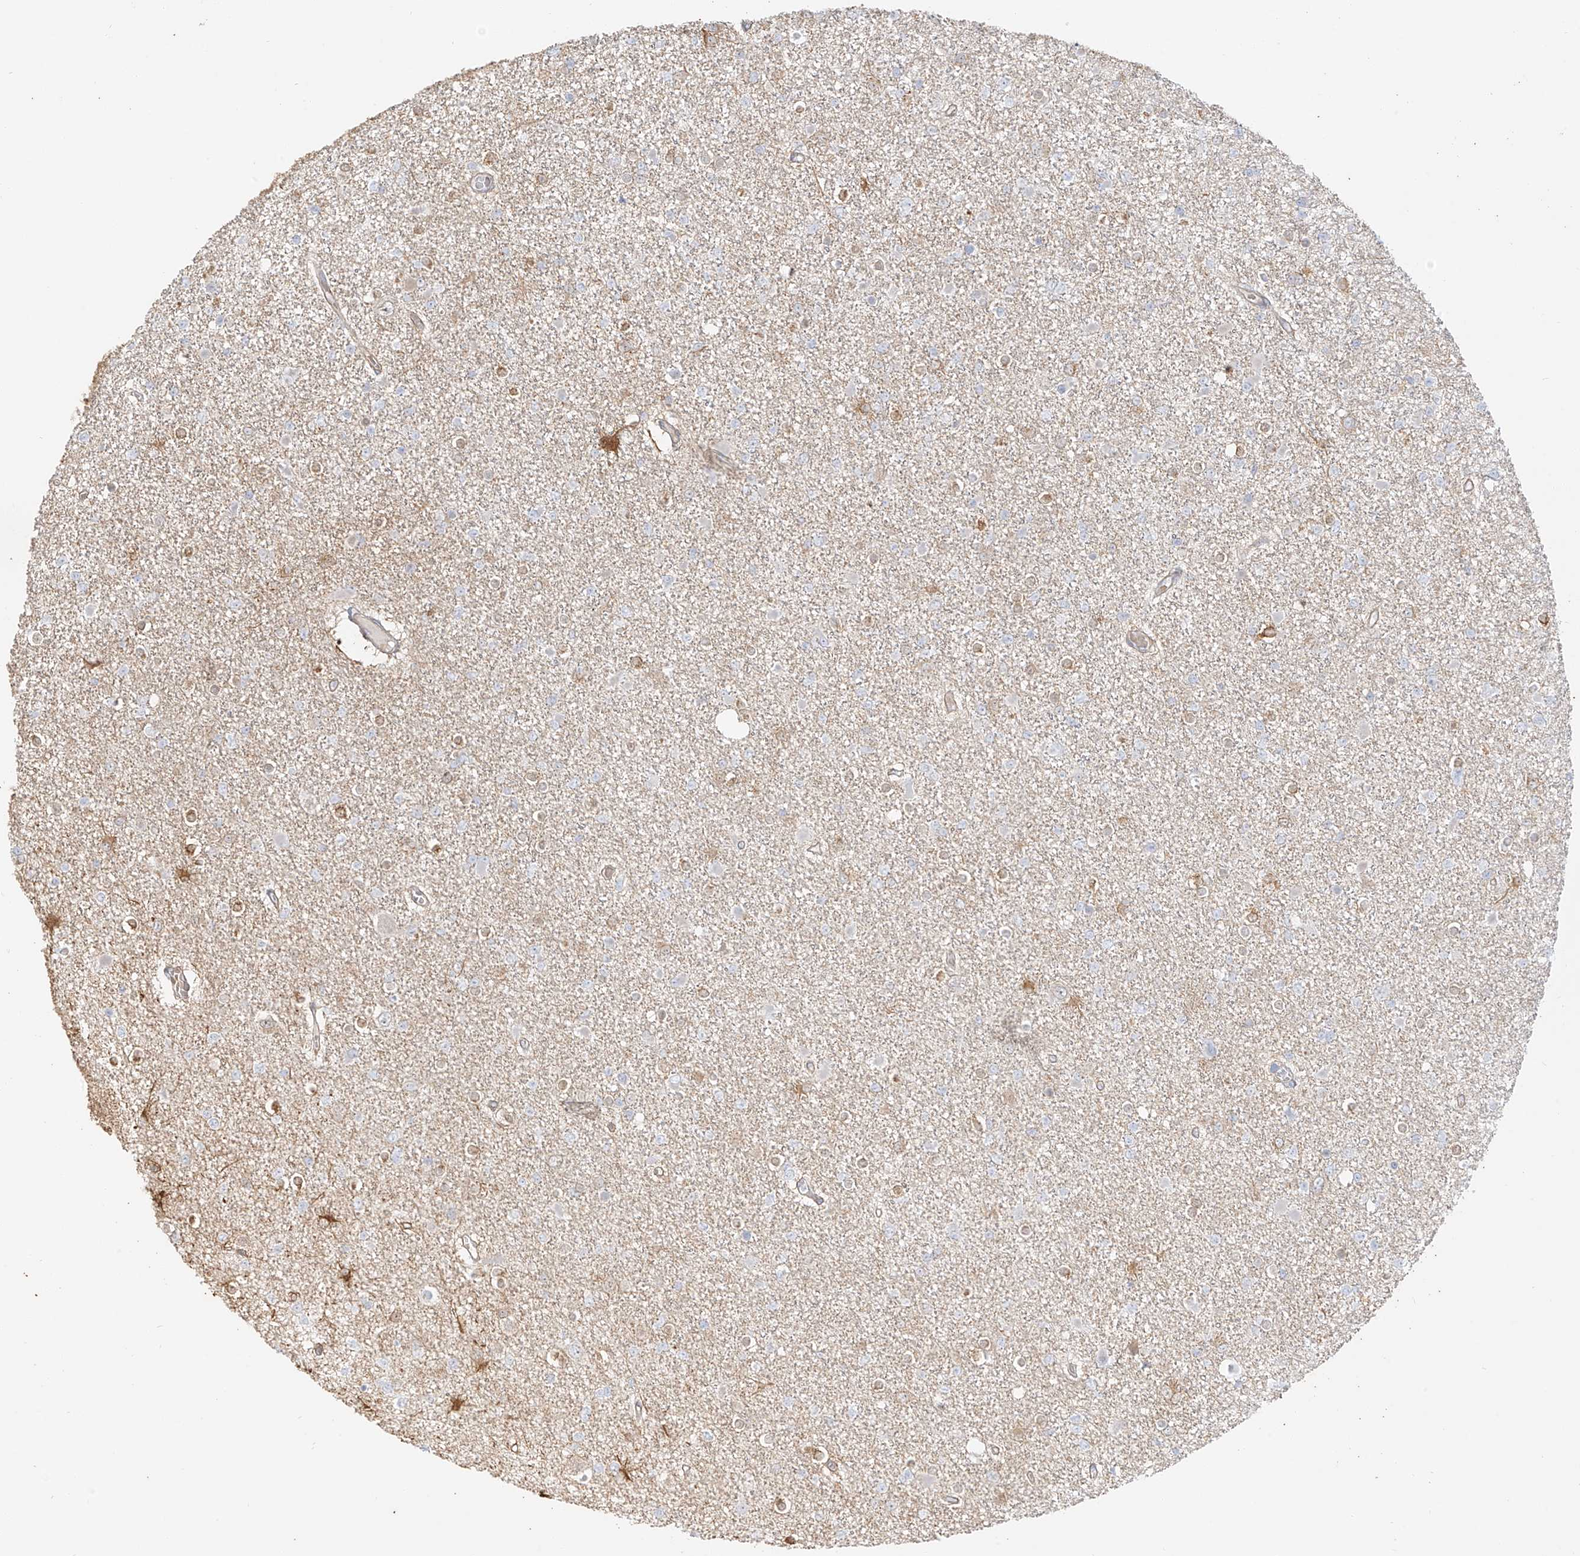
{"staining": {"intensity": "negative", "quantity": "none", "location": "none"}, "tissue": "glioma", "cell_type": "Tumor cells", "image_type": "cancer", "snomed": [{"axis": "morphology", "description": "Glioma, malignant, Low grade"}, {"axis": "topography", "description": "Brain"}], "caption": "Immunohistochemistry (IHC) of glioma displays no expression in tumor cells.", "gene": "UPK1B", "patient": {"sex": "female", "age": 22}}